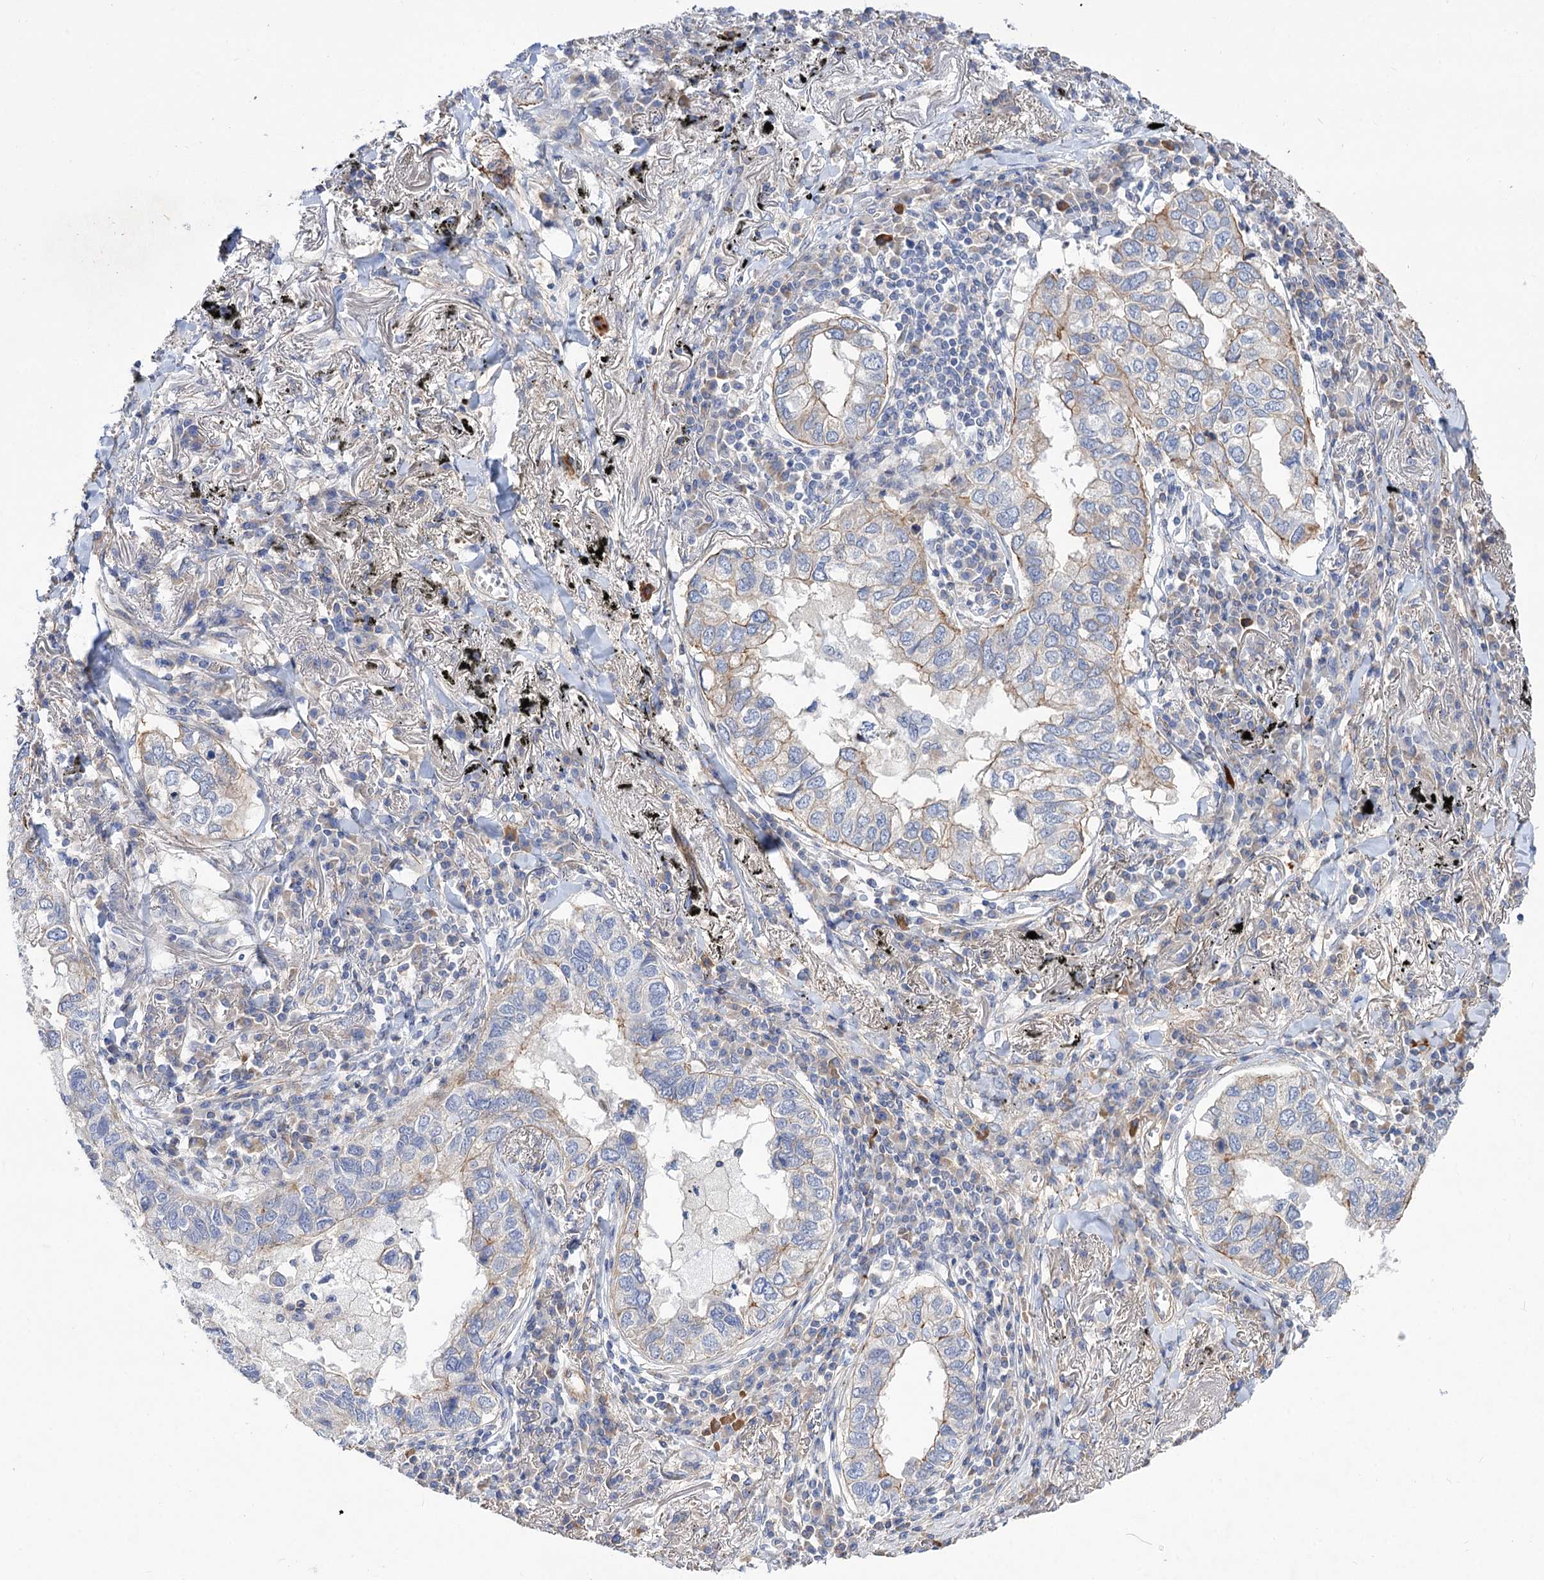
{"staining": {"intensity": "moderate", "quantity": "<25%", "location": "cytoplasmic/membranous"}, "tissue": "lung cancer", "cell_type": "Tumor cells", "image_type": "cancer", "snomed": [{"axis": "morphology", "description": "Adenocarcinoma, NOS"}, {"axis": "topography", "description": "Lung"}], "caption": "IHC histopathology image of adenocarcinoma (lung) stained for a protein (brown), which displays low levels of moderate cytoplasmic/membranous expression in about <25% of tumor cells.", "gene": "NUDCD2", "patient": {"sex": "male", "age": 65}}